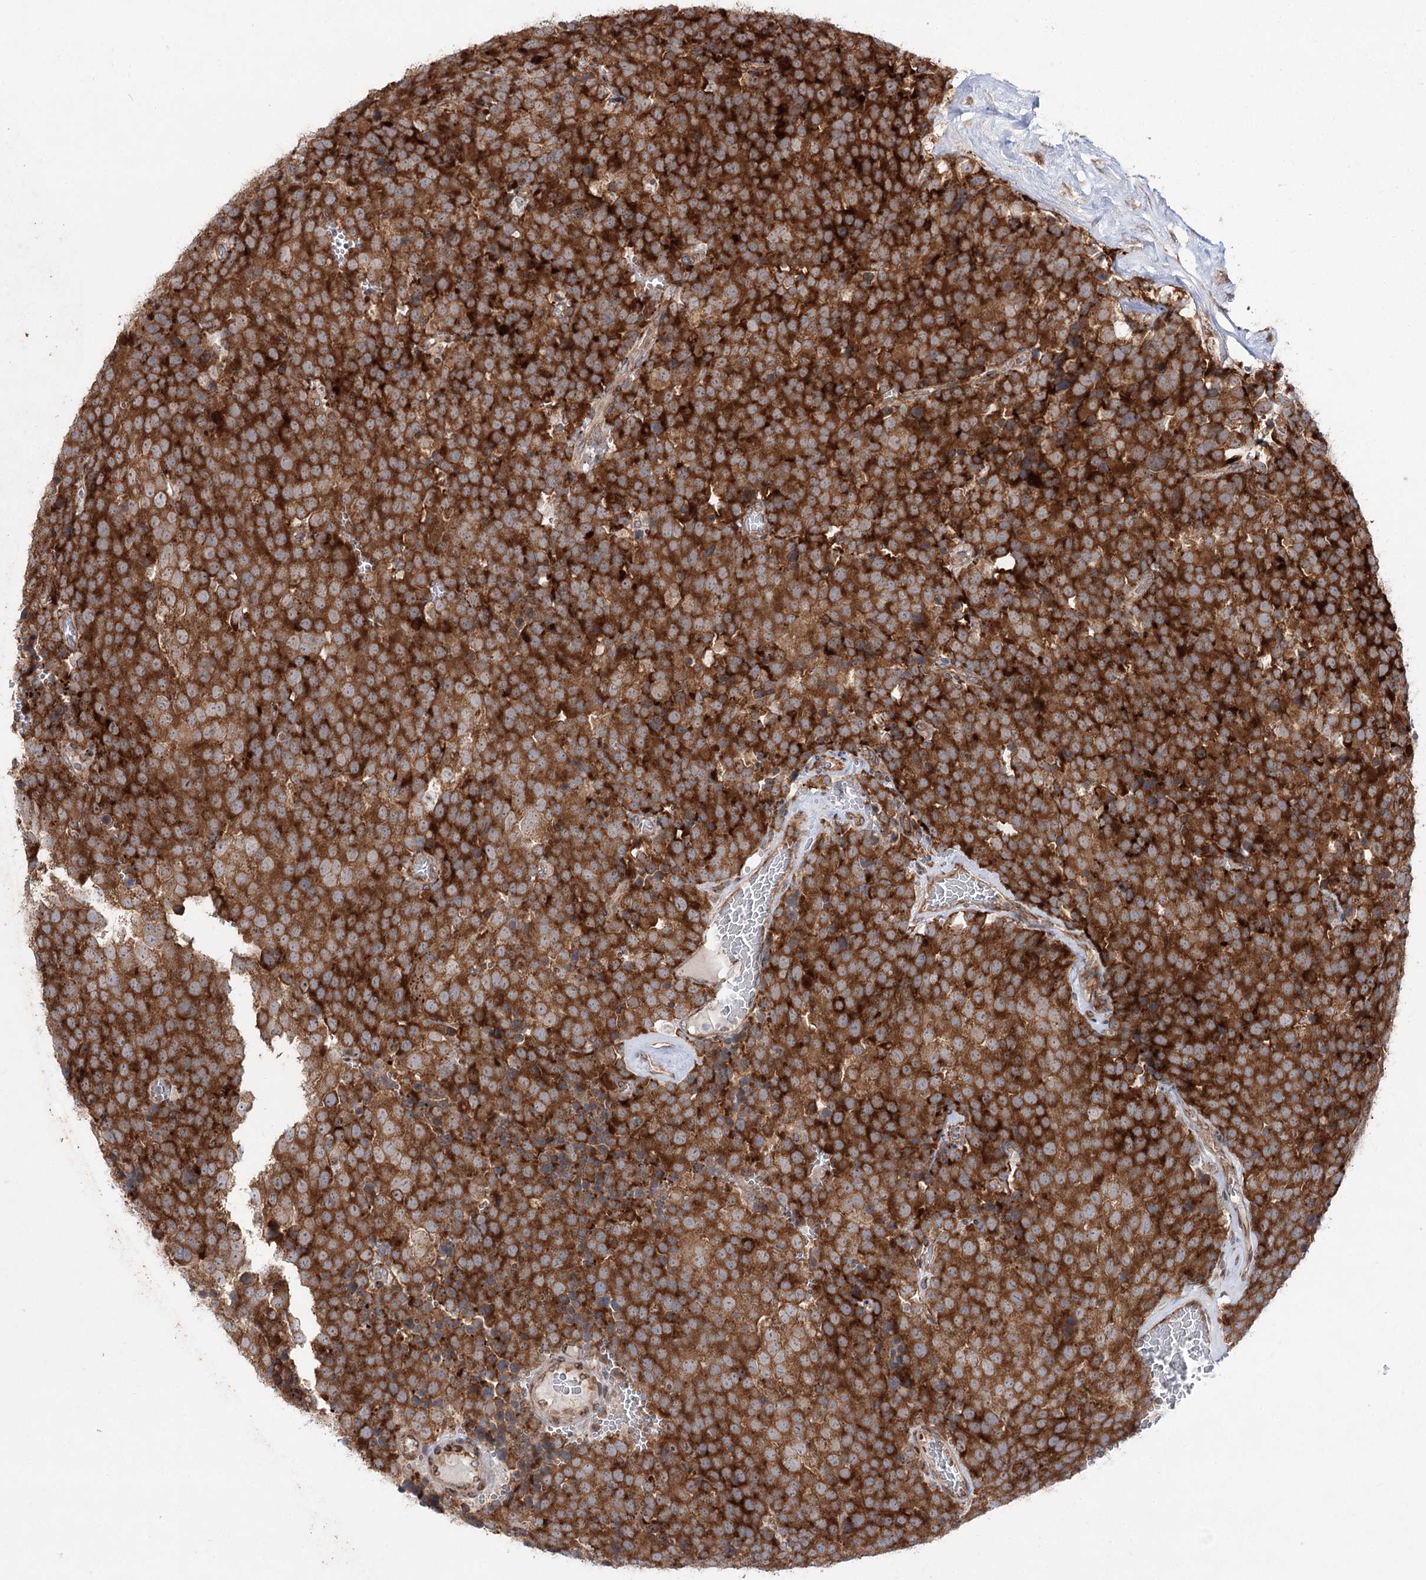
{"staining": {"intensity": "strong", "quantity": ">75%", "location": "cytoplasmic/membranous"}, "tissue": "testis cancer", "cell_type": "Tumor cells", "image_type": "cancer", "snomed": [{"axis": "morphology", "description": "Seminoma, NOS"}, {"axis": "topography", "description": "Testis"}], "caption": "There is high levels of strong cytoplasmic/membranous positivity in tumor cells of testis cancer, as demonstrated by immunohistochemical staining (brown color).", "gene": "VWA2", "patient": {"sex": "male", "age": 71}}